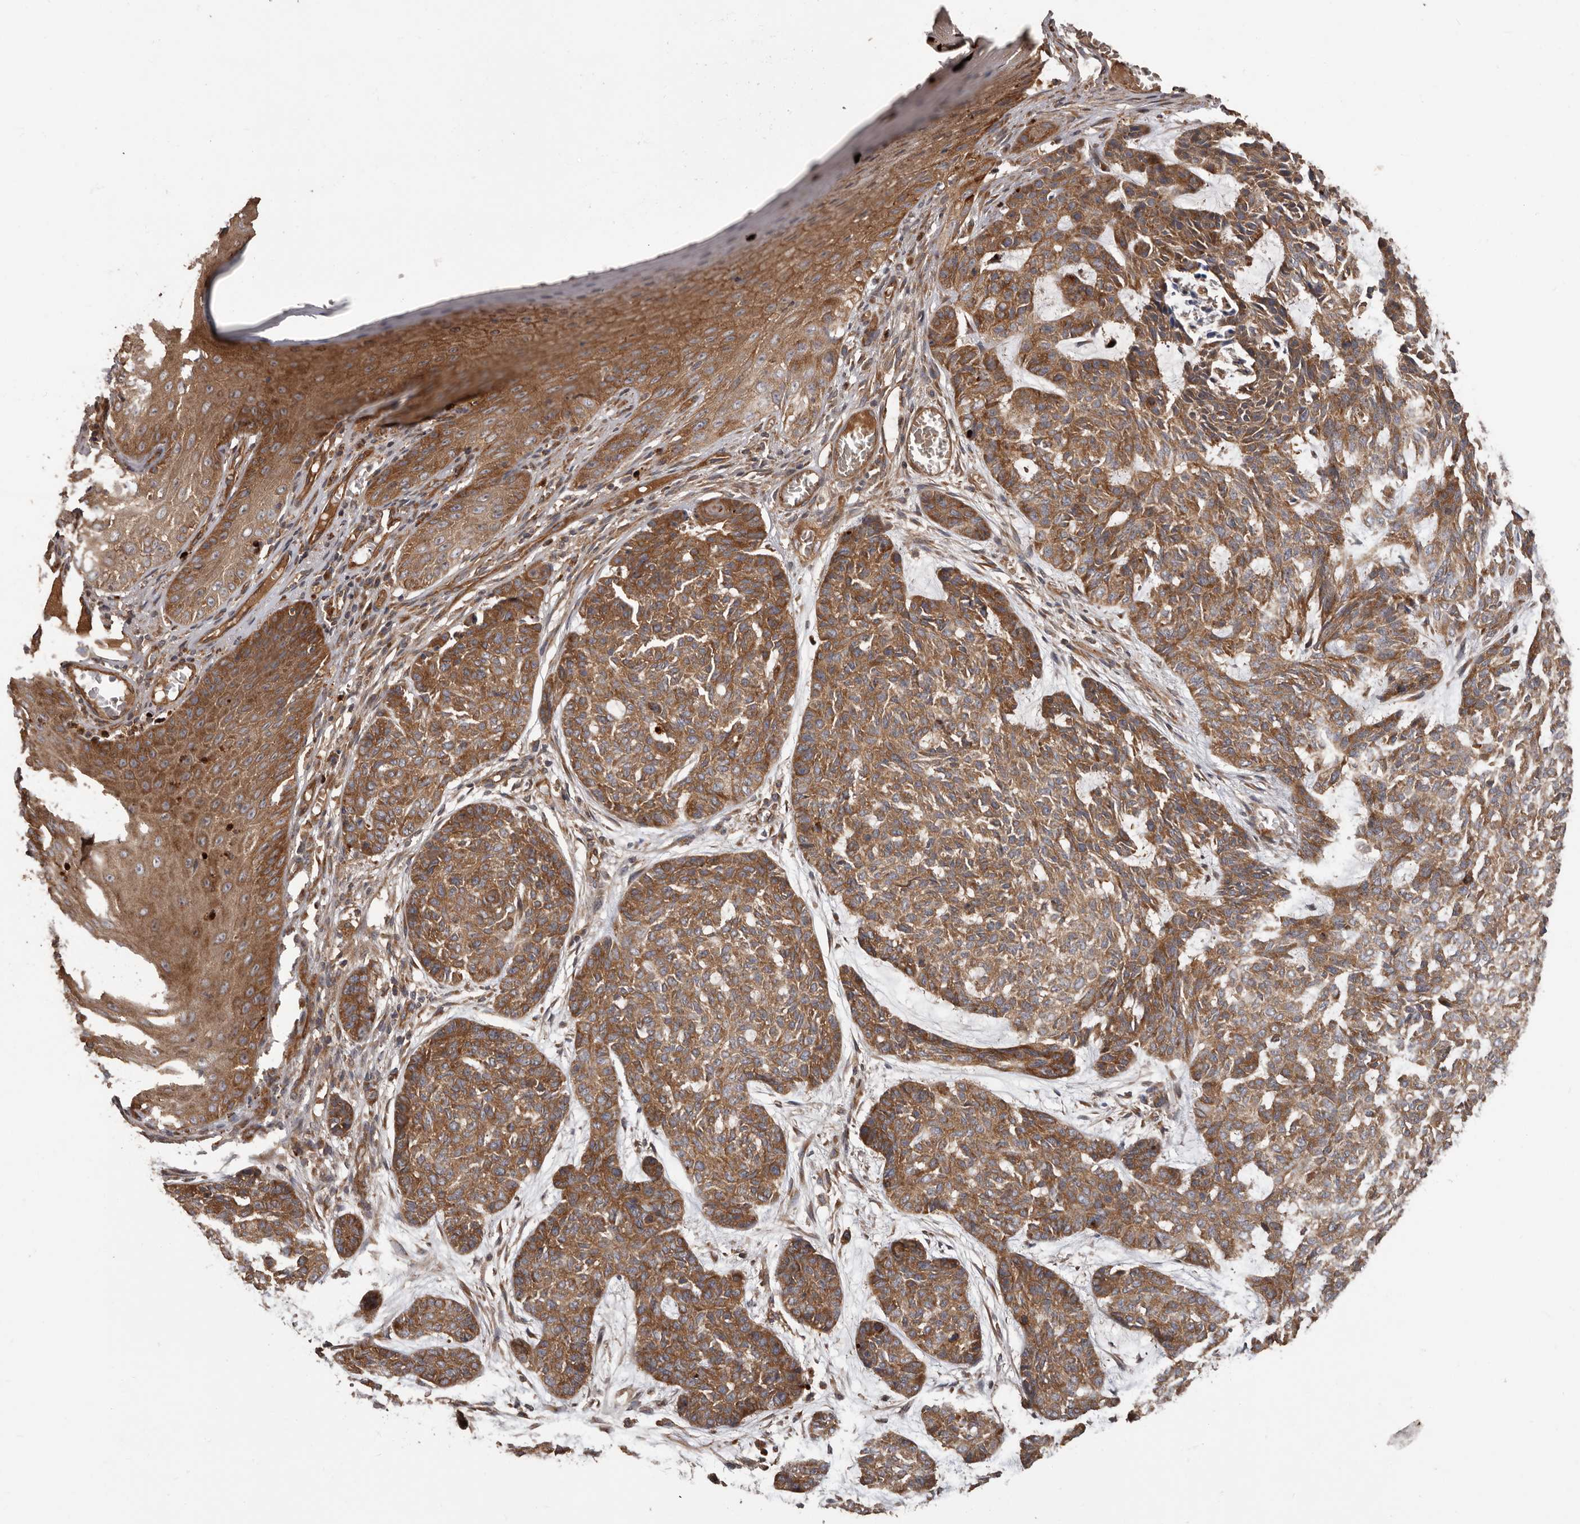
{"staining": {"intensity": "moderate", "quantity": ">75%", "location": "cytoplasmic/membranous"}, "tissue": "skin cancer", "cell_type": "Tumor cells", "image_type": "cancer", "snomed": [{"axis": "morphology", "description": "Basal cell carcinoma"}, {"axis": "topography", "description": "Skin"}], "caption": "Immunohistochemical staining of skin basal cell carcinoma demonstrates medium levels of moderate cytoplasmic/membranous staining in about >75% of tumor cells.", "gene": "ARHGEF5", "patient": {"sex": "female", "age": 64}}